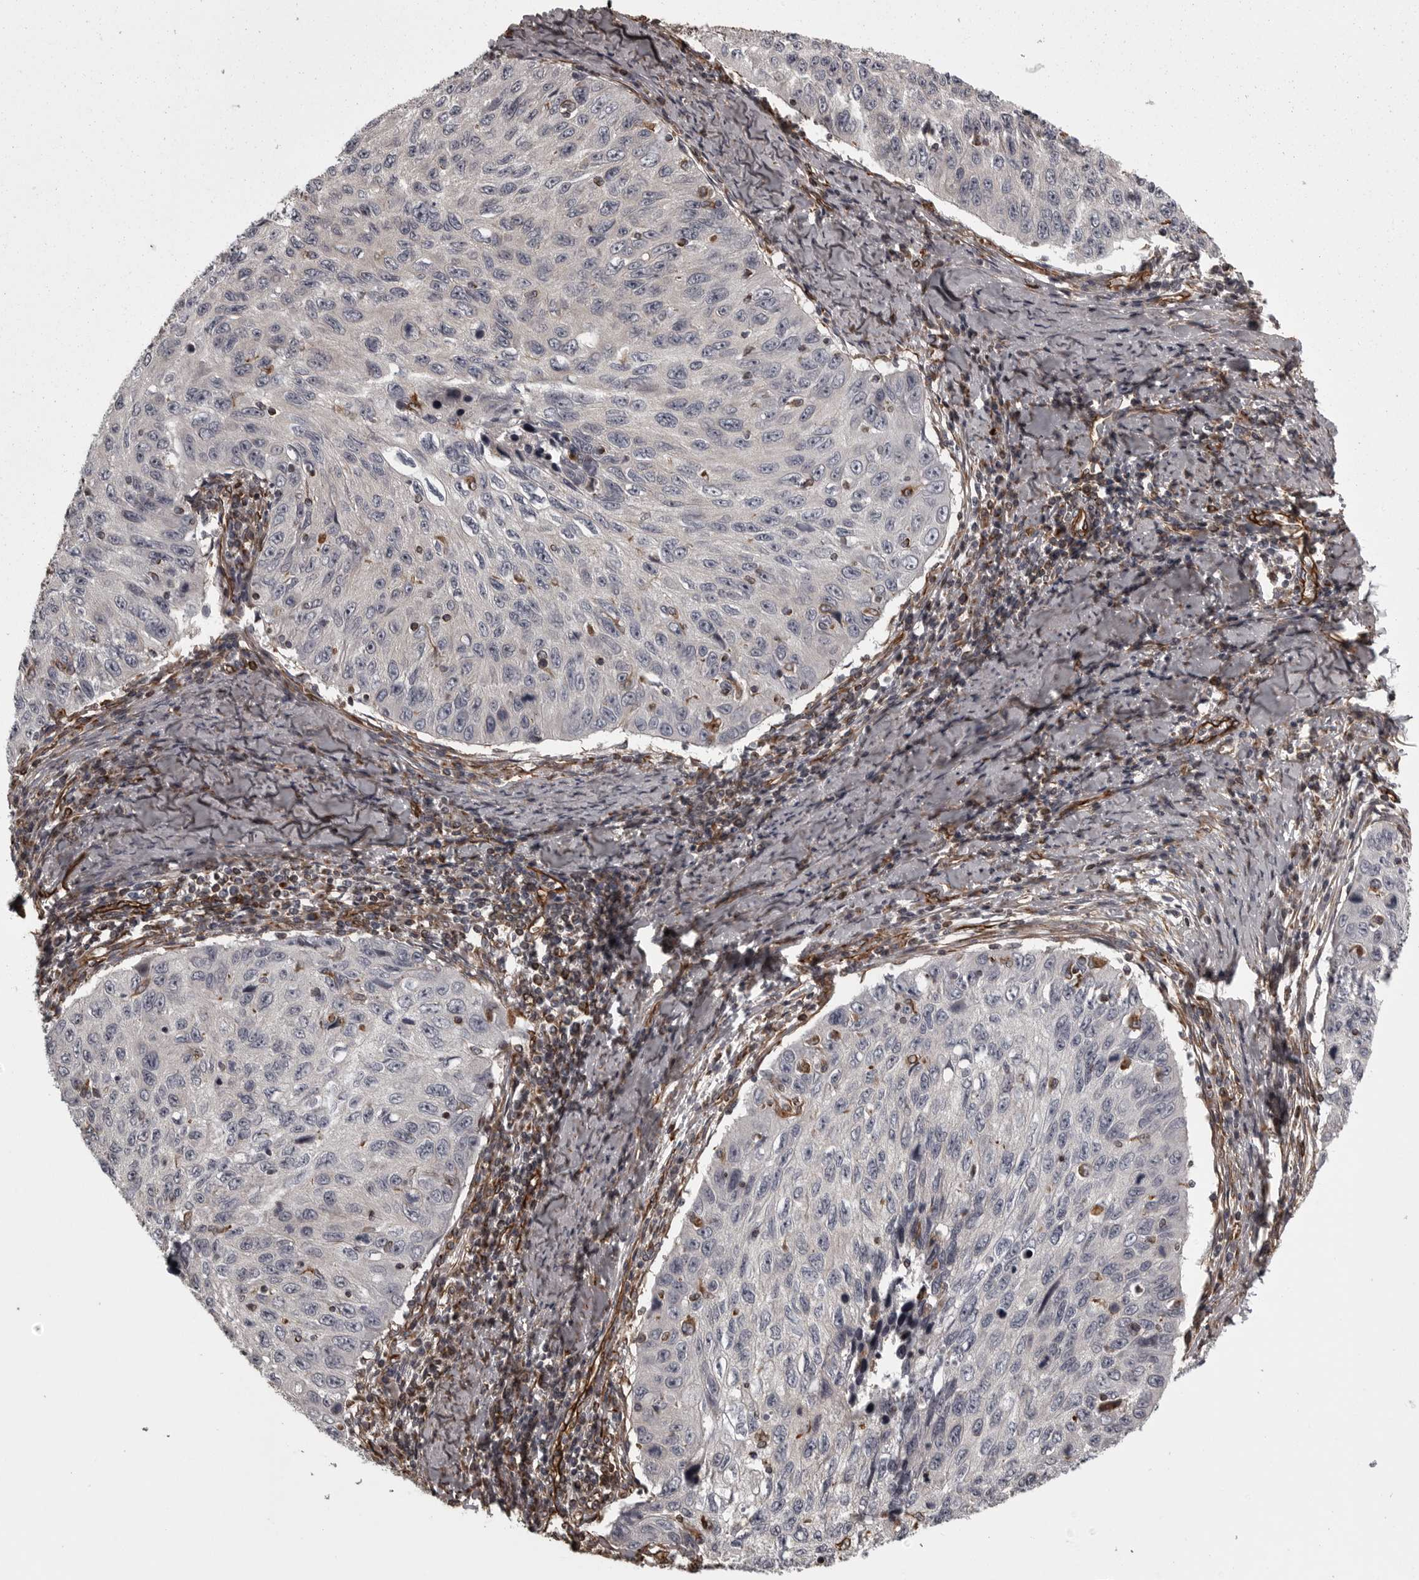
{"staining": {"intensity": "negative", "quantity": "none", "location": "none"}, "tissue": "cervical cancer", "cell_type": "Tumor cells", "image_type": "cancer", "snomed": [{"axis": "morphology", "description": "Squamous cell carcinoma, NOS"}, {"axis": "topography", "description": "Cervix"}], "caption": "An image of human cervical cancer (squamous cell carcinoma) is negative for staining in tumor cells. The staining is performed using DAB (3,3'-diaminobenzidine) brown chromogen with nuclei counter-stained in using hematoxylin.", "gene": "FAAP100", "patient": {"sex": "female", "age": 53}}